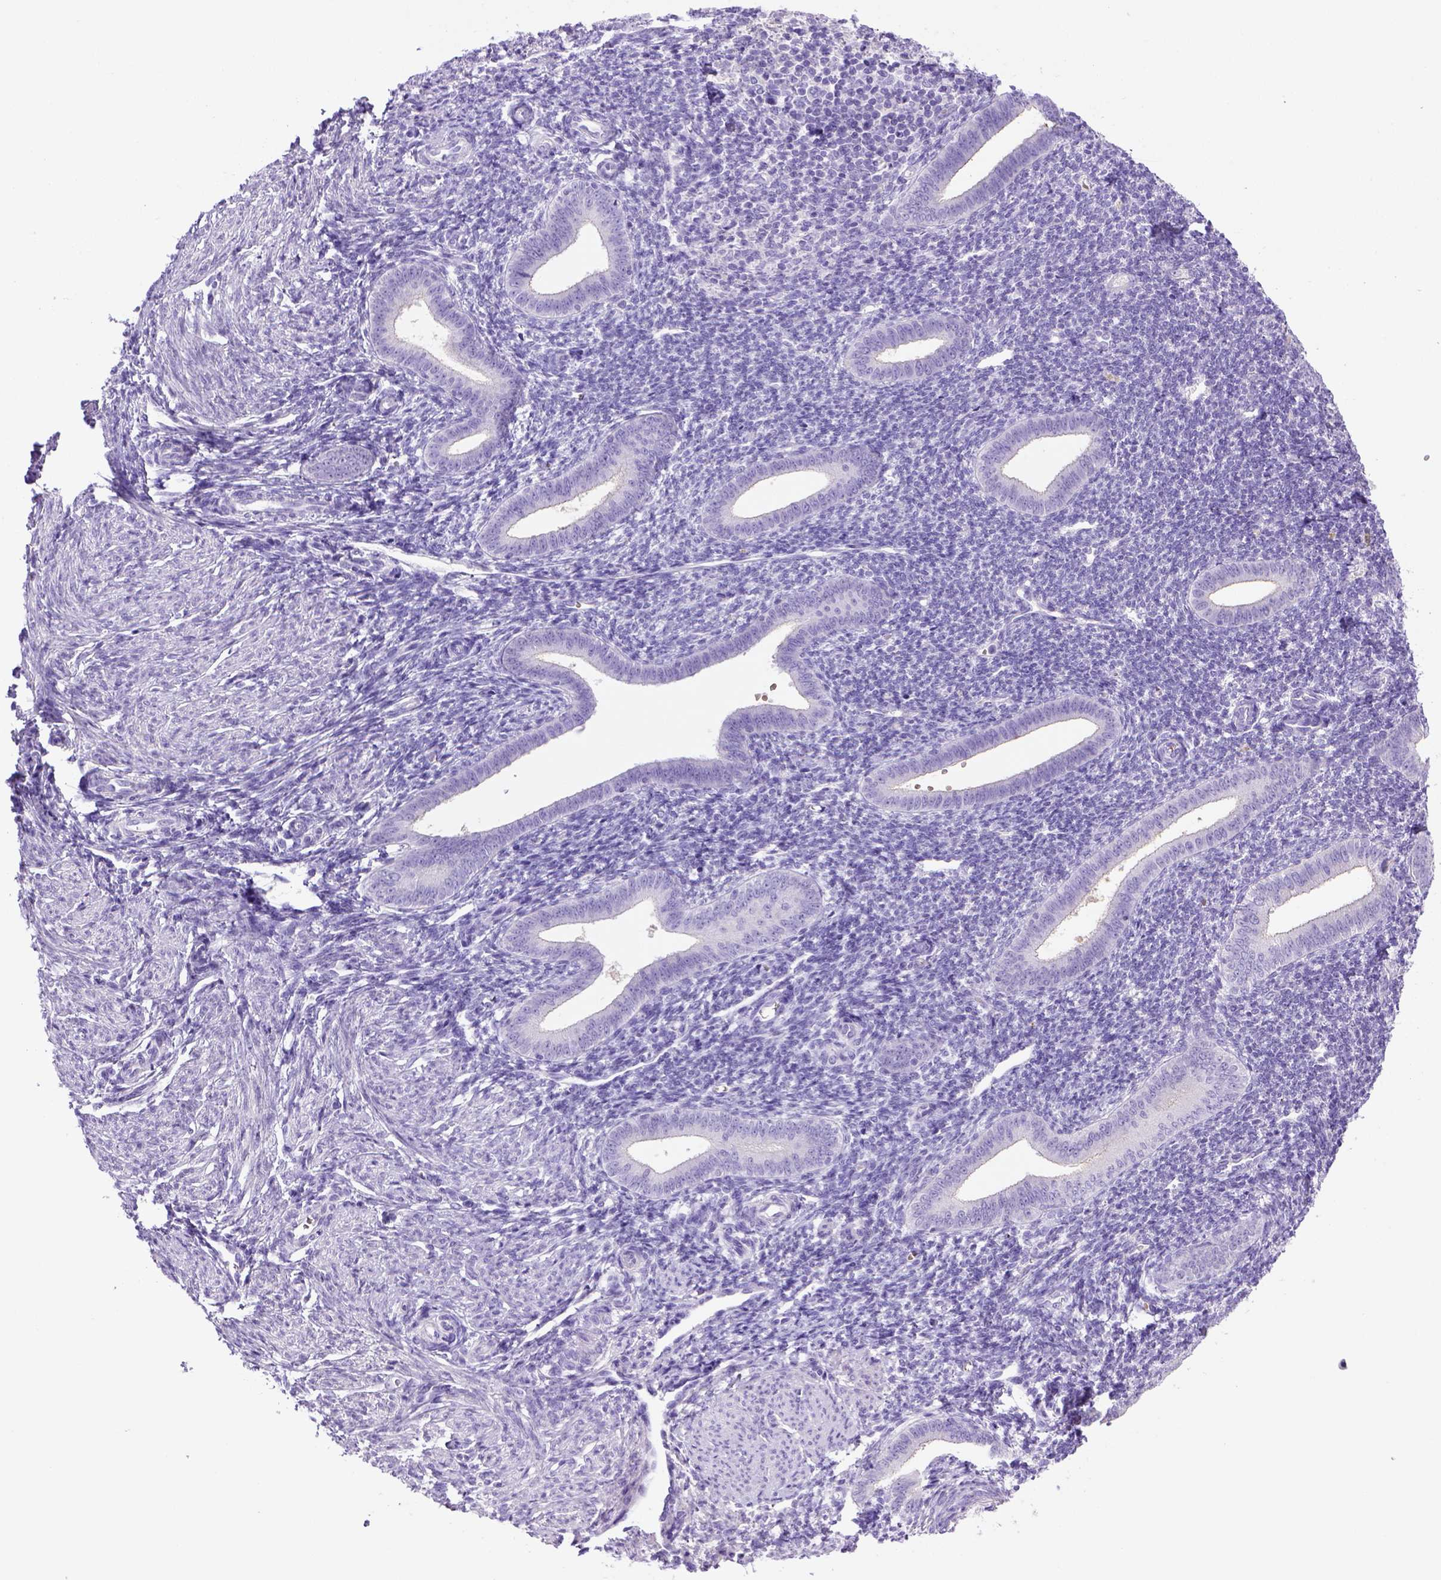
{"staining": {"intensity": "negative", "quantity": "none", "location": "none"}, "tissue": "endometrium", "cell_type": "Cells in endometrial stroma", "image_type": "normal", "snomed": [{"axis": "morphology", "description": "Normal tissue, NOS"}, {"axis": "topography", "description": "Endometrium"}], "caption": "Immunohistochemistry (IHC) image of normal endometrium: endometrium stained with DAB (3,3'-diaminobenzidine) displays no significant protein positivity in cells in endometrial stroma. (DAB IHC with hematoxylin counter stain).", "gene": "BAAT", "patient": {"sex": "female", "age": 25}}